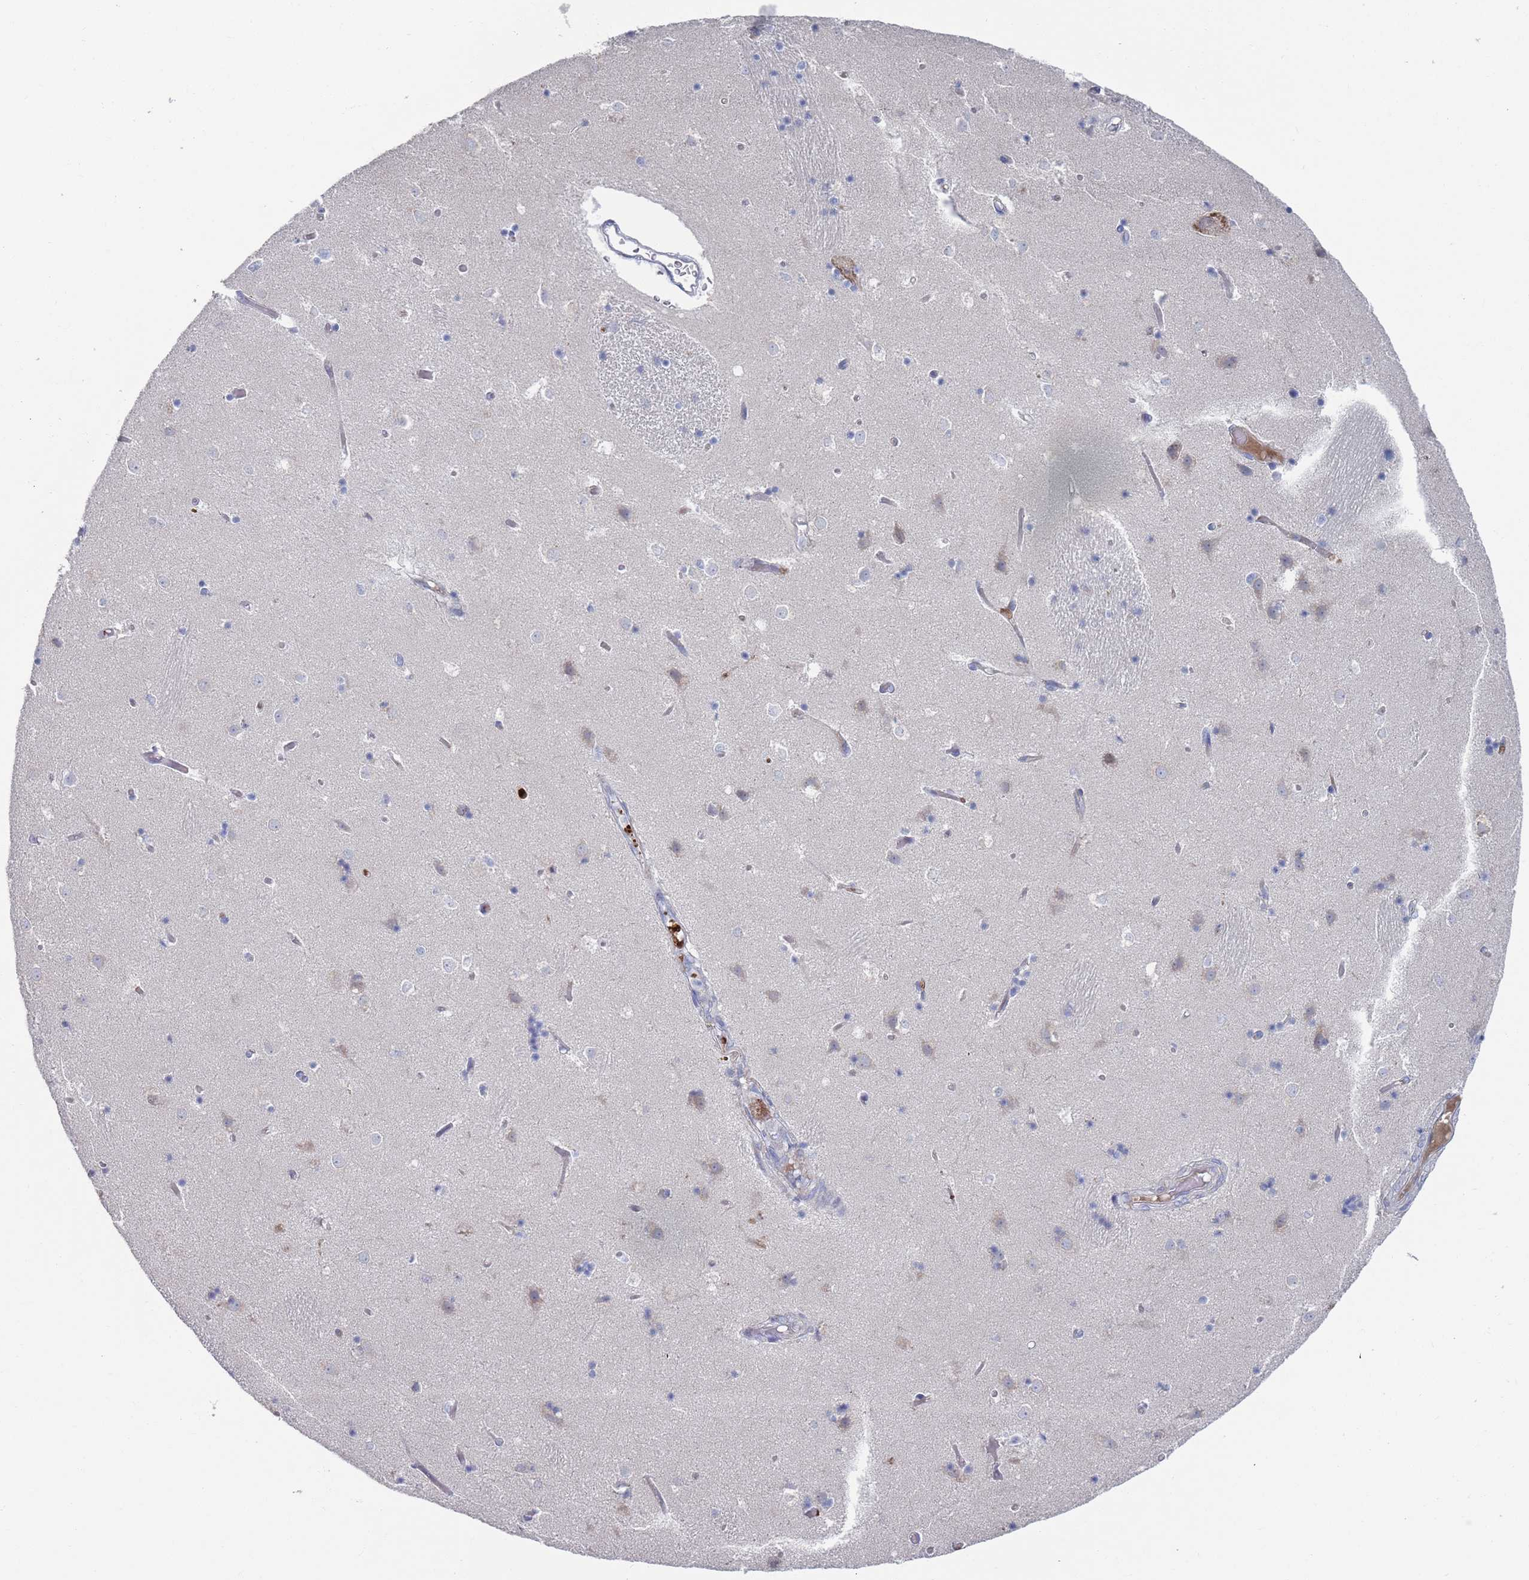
{"staining": {"intensity": "negative", "quantity": "none", "location": "none"}, "tissue": "caudate", "cell_type": "Glial cells", "image_type": "normal", "snomed": [{"axis": "morphology", "description": "Normal tissue, NOS"}, {"axis": "topography", "description": "Lateral ventricle wall"}], "caption": "IHC of benign human caudate shows no staining in glial cells.", "gene": "MAT1A", "patient": {"sex": "female", "age": 52}}